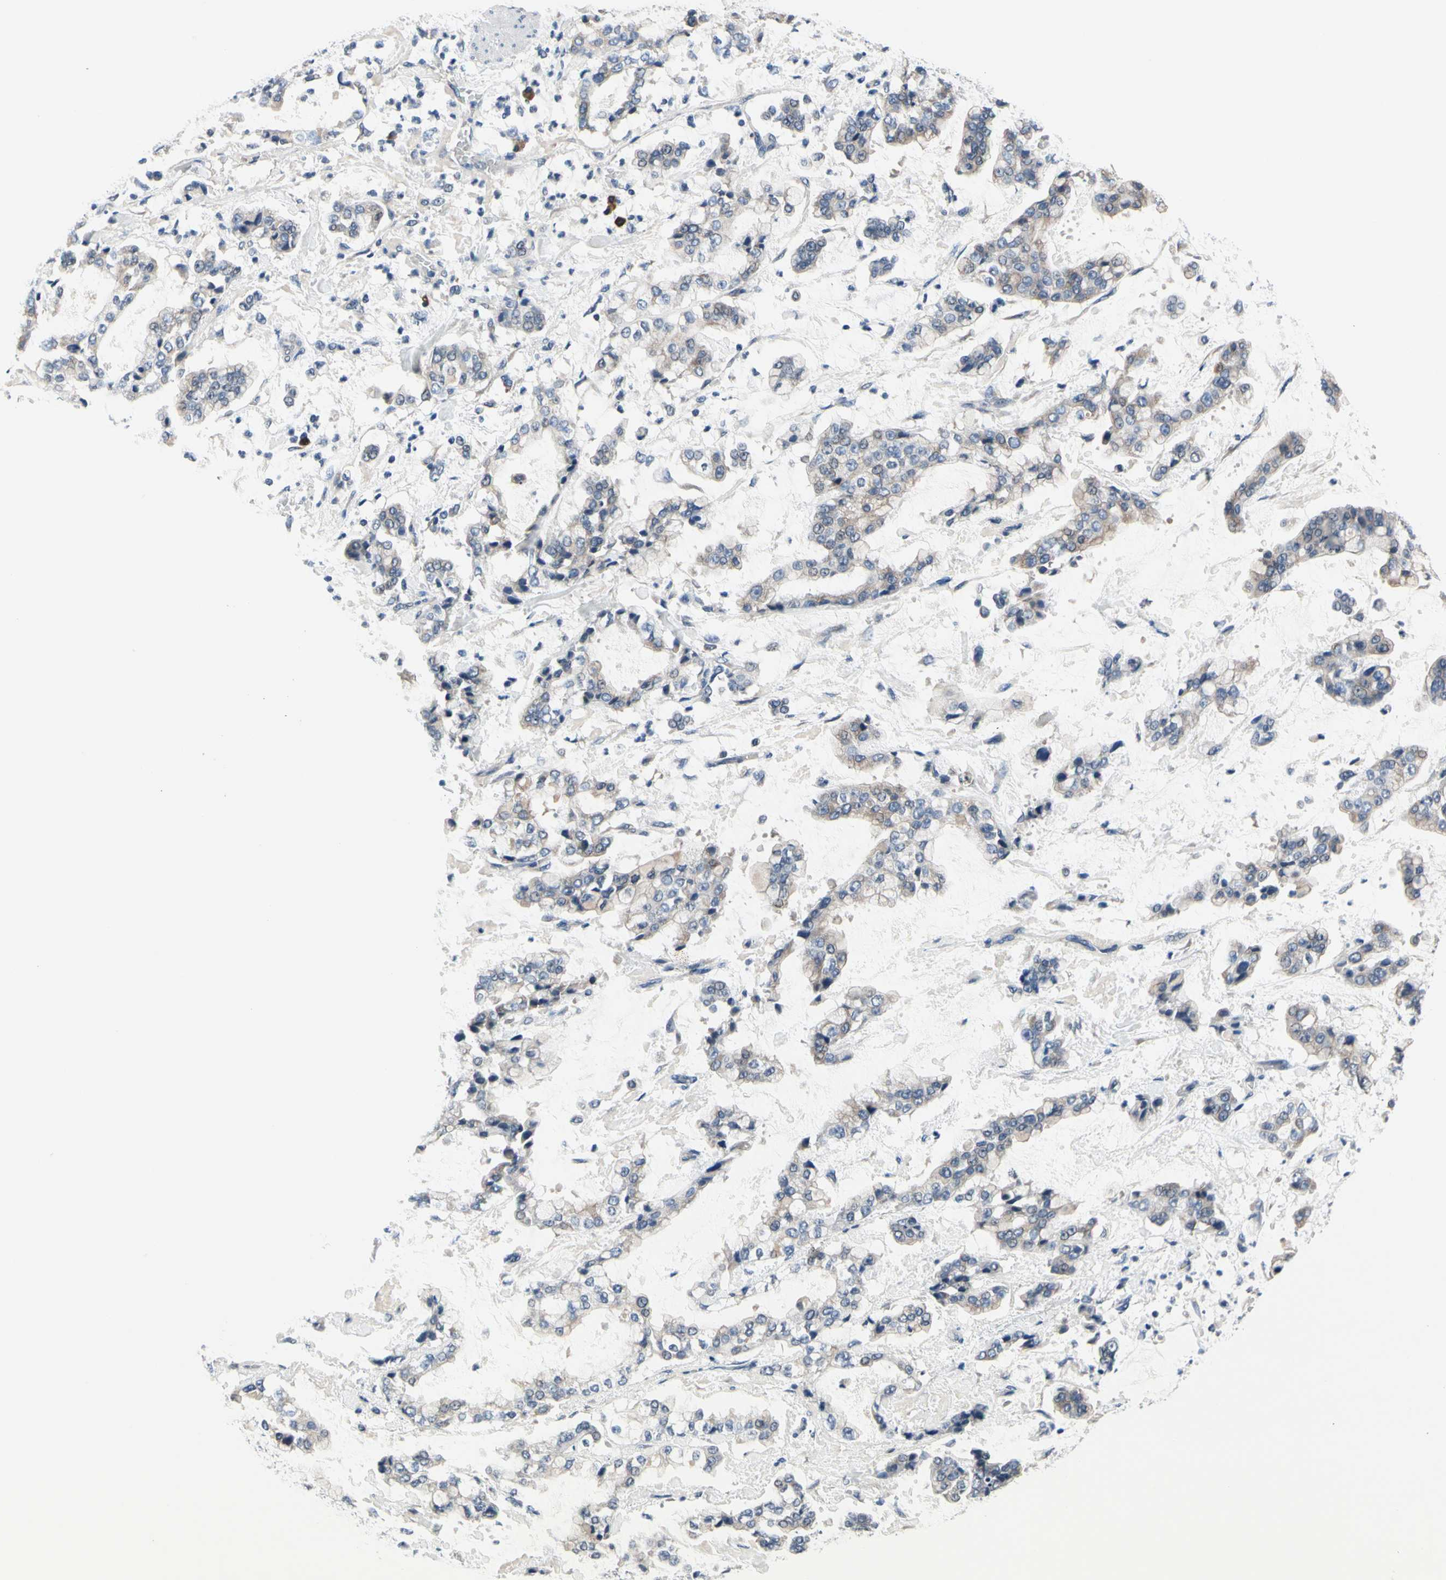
{"staining": {"intensity": "weak", "quantity": "25%-75%", "location": "cytoplasmic/membranous"}, "tissue": "stomach cancer", "cell_type": "Tumor cells", "image_type": "cancer", "snomed": [{"axis": "morphology", "description": "Normal tissue, NOS"}, {"axis": "morphology", "description": "Adenocarcinoma, NOS"}, {"axis": "topography", "description": "Stomach, upper"}, {"axis": "topography", "description": "Stomach"}], "caption": "Tumor cells demonstrate low levels of weak cytoplasmic/membranous expression in approximately 25%-75% of cells in human stomach cancer.", "gene": "SELENOK", "patient": {"sex": "male", "age": 76}}